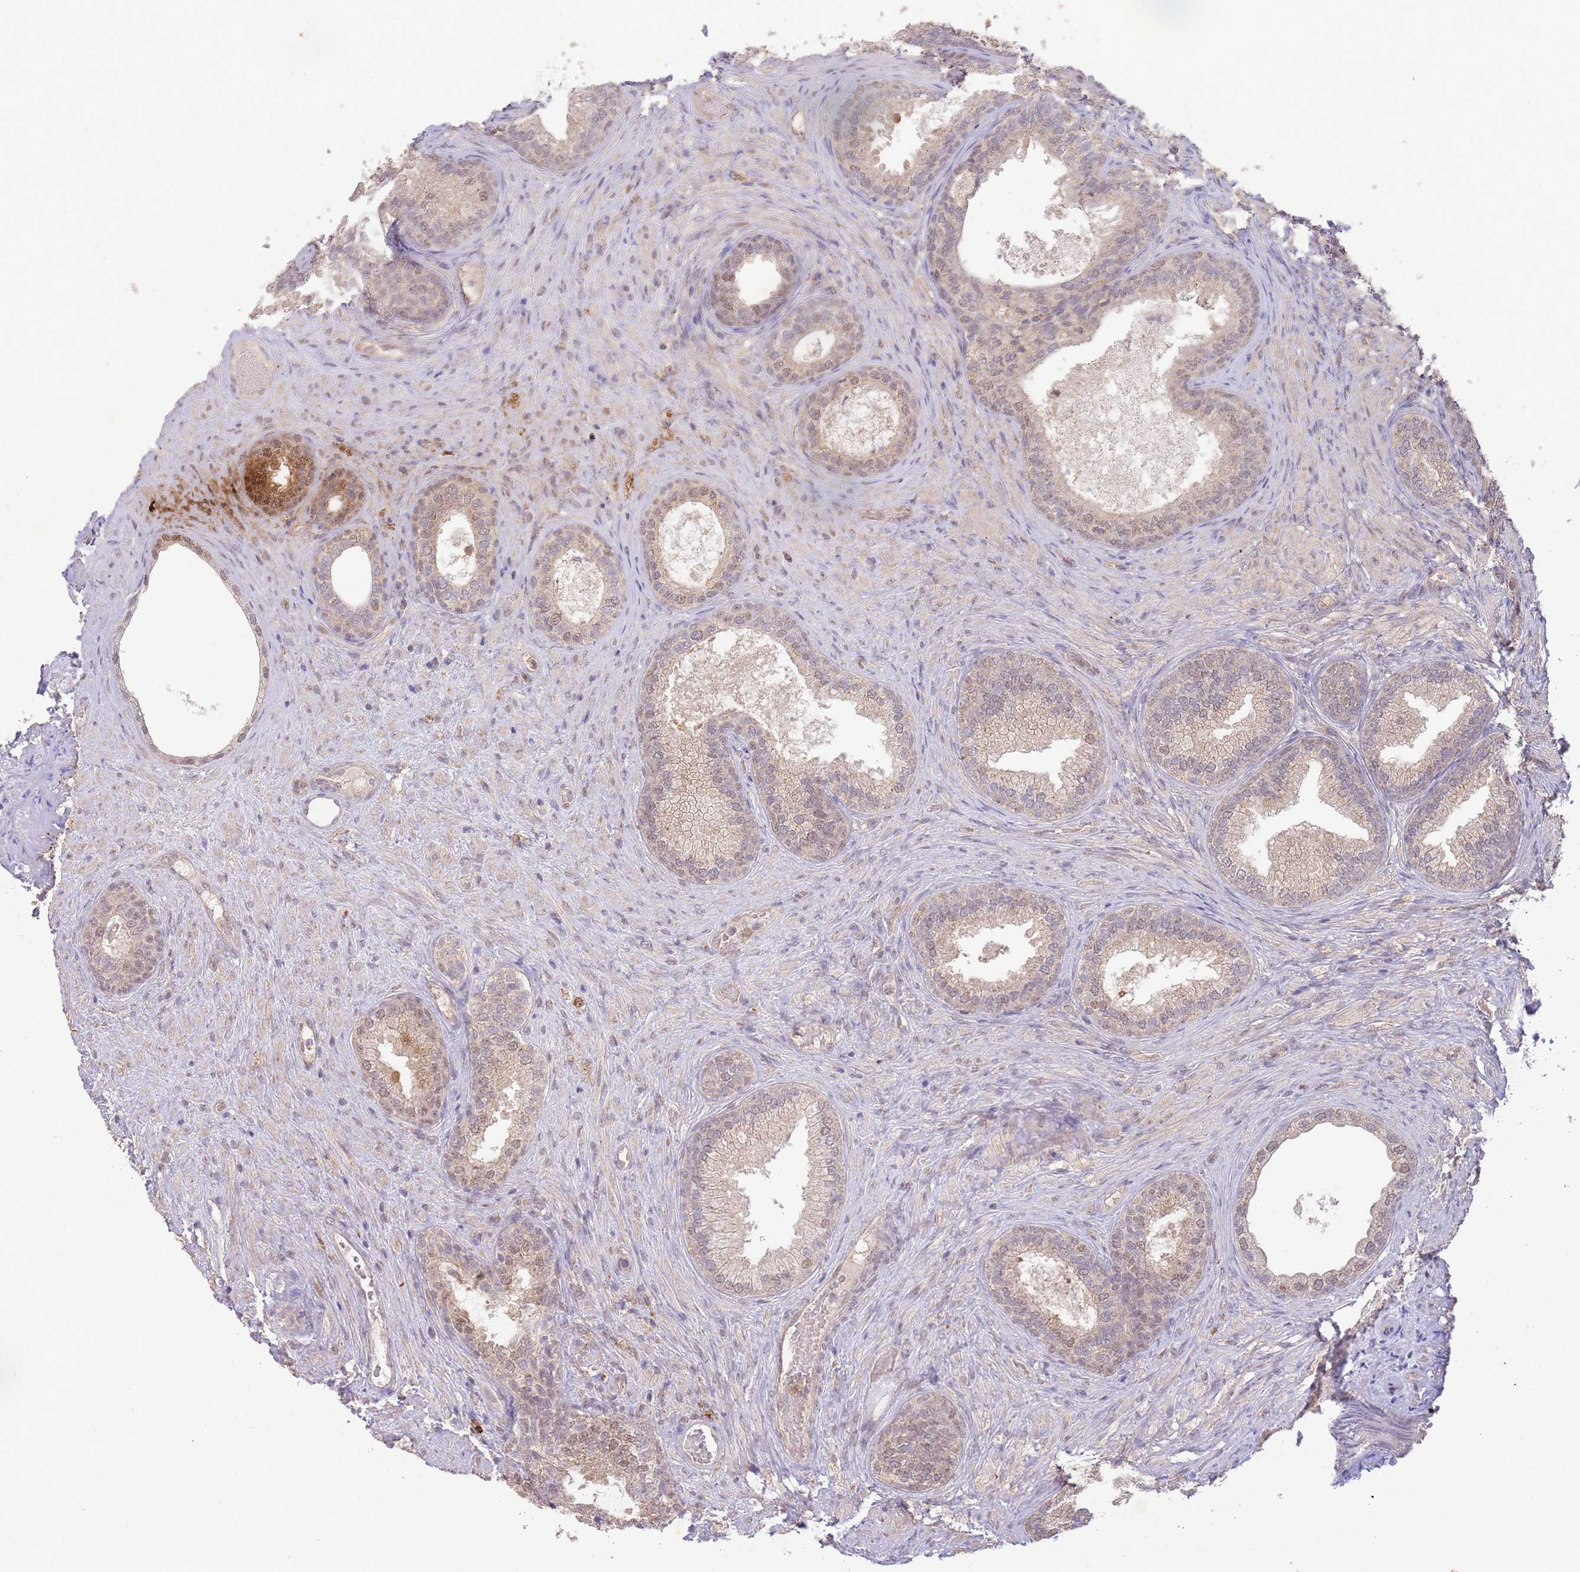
{"staining": {"intensity": "weak", "quantity": "25%-75%", "location": "nuclear"}, "tissue": "prostate", "cell_type": "Glandular cells", "image_type": "normal", "snomed": [{"axis": "morphology", "description": "Normal tissue, NOS"}, {"axis": "topography", "description": "Prostate"}], "caption": "A brown stain shows weak nuclear expression of a protein in glandular cells of unremarkable prostate. The protein of interest is shown in brown color, while the nuclei are stained blue.", "gene": "RNF144B", "patient": {"sex": "male", "age": 76}}